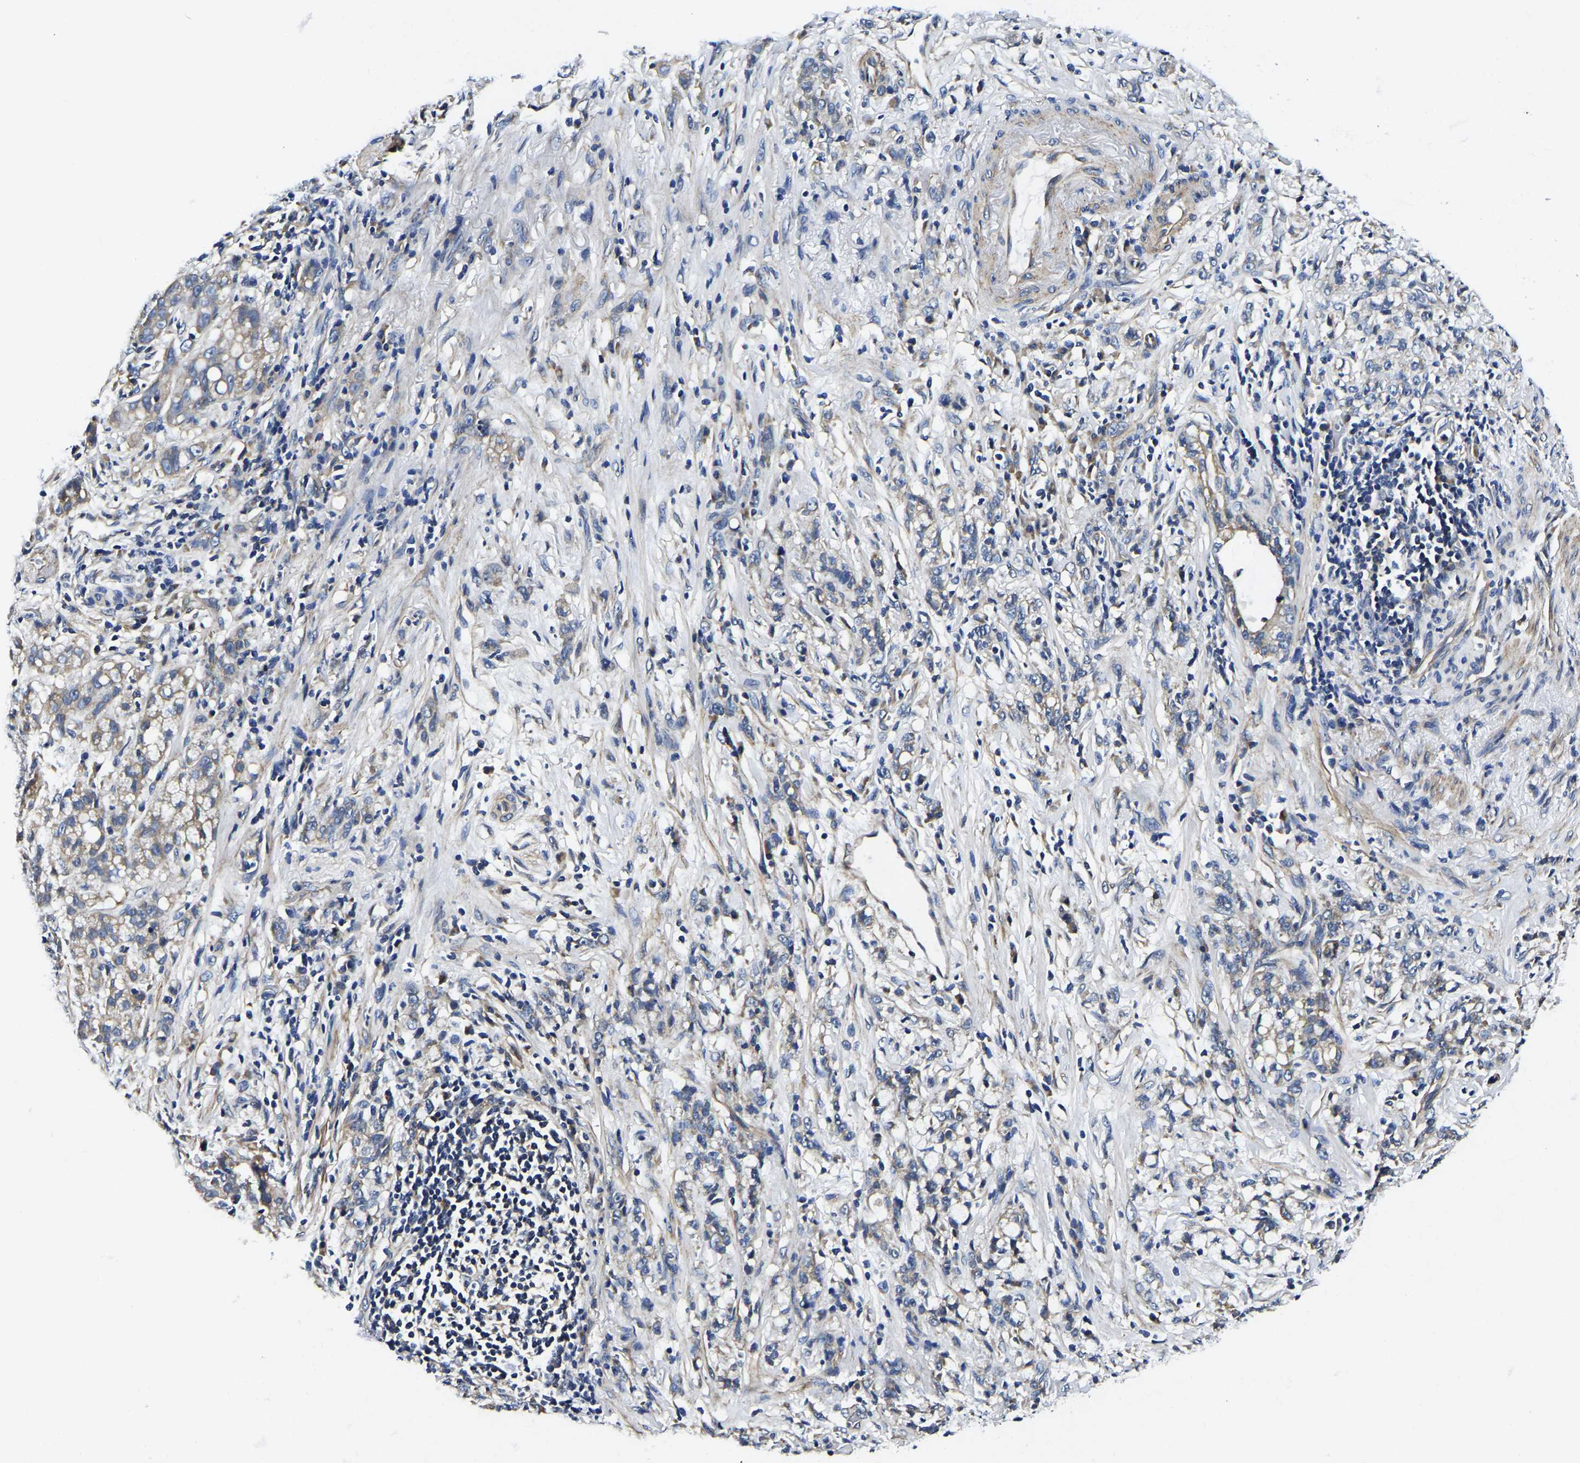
{"staining": {"intensity": "weak", "quantity": "25%-75%", "location": "cytoplasmic/membranous"}, "tissue": "stomach cancer", "cell_type": "Tumor cells", "image_type": "cancer", "snomed": [{"axis": "morphology", "description": "Adenocarcinoma, NOS"}, {"axis": "topography", "description": "Stomach, lower"}], "caption": "Immunohistochemical staining of human adenocarcinoma (stomach) reveals low levels of weak cytoplasmic/membranous positivity in approximately 25%-75% of tumor cells.", "gene": "KCTD17", "patient": {"sex": "male", "age": 88}}